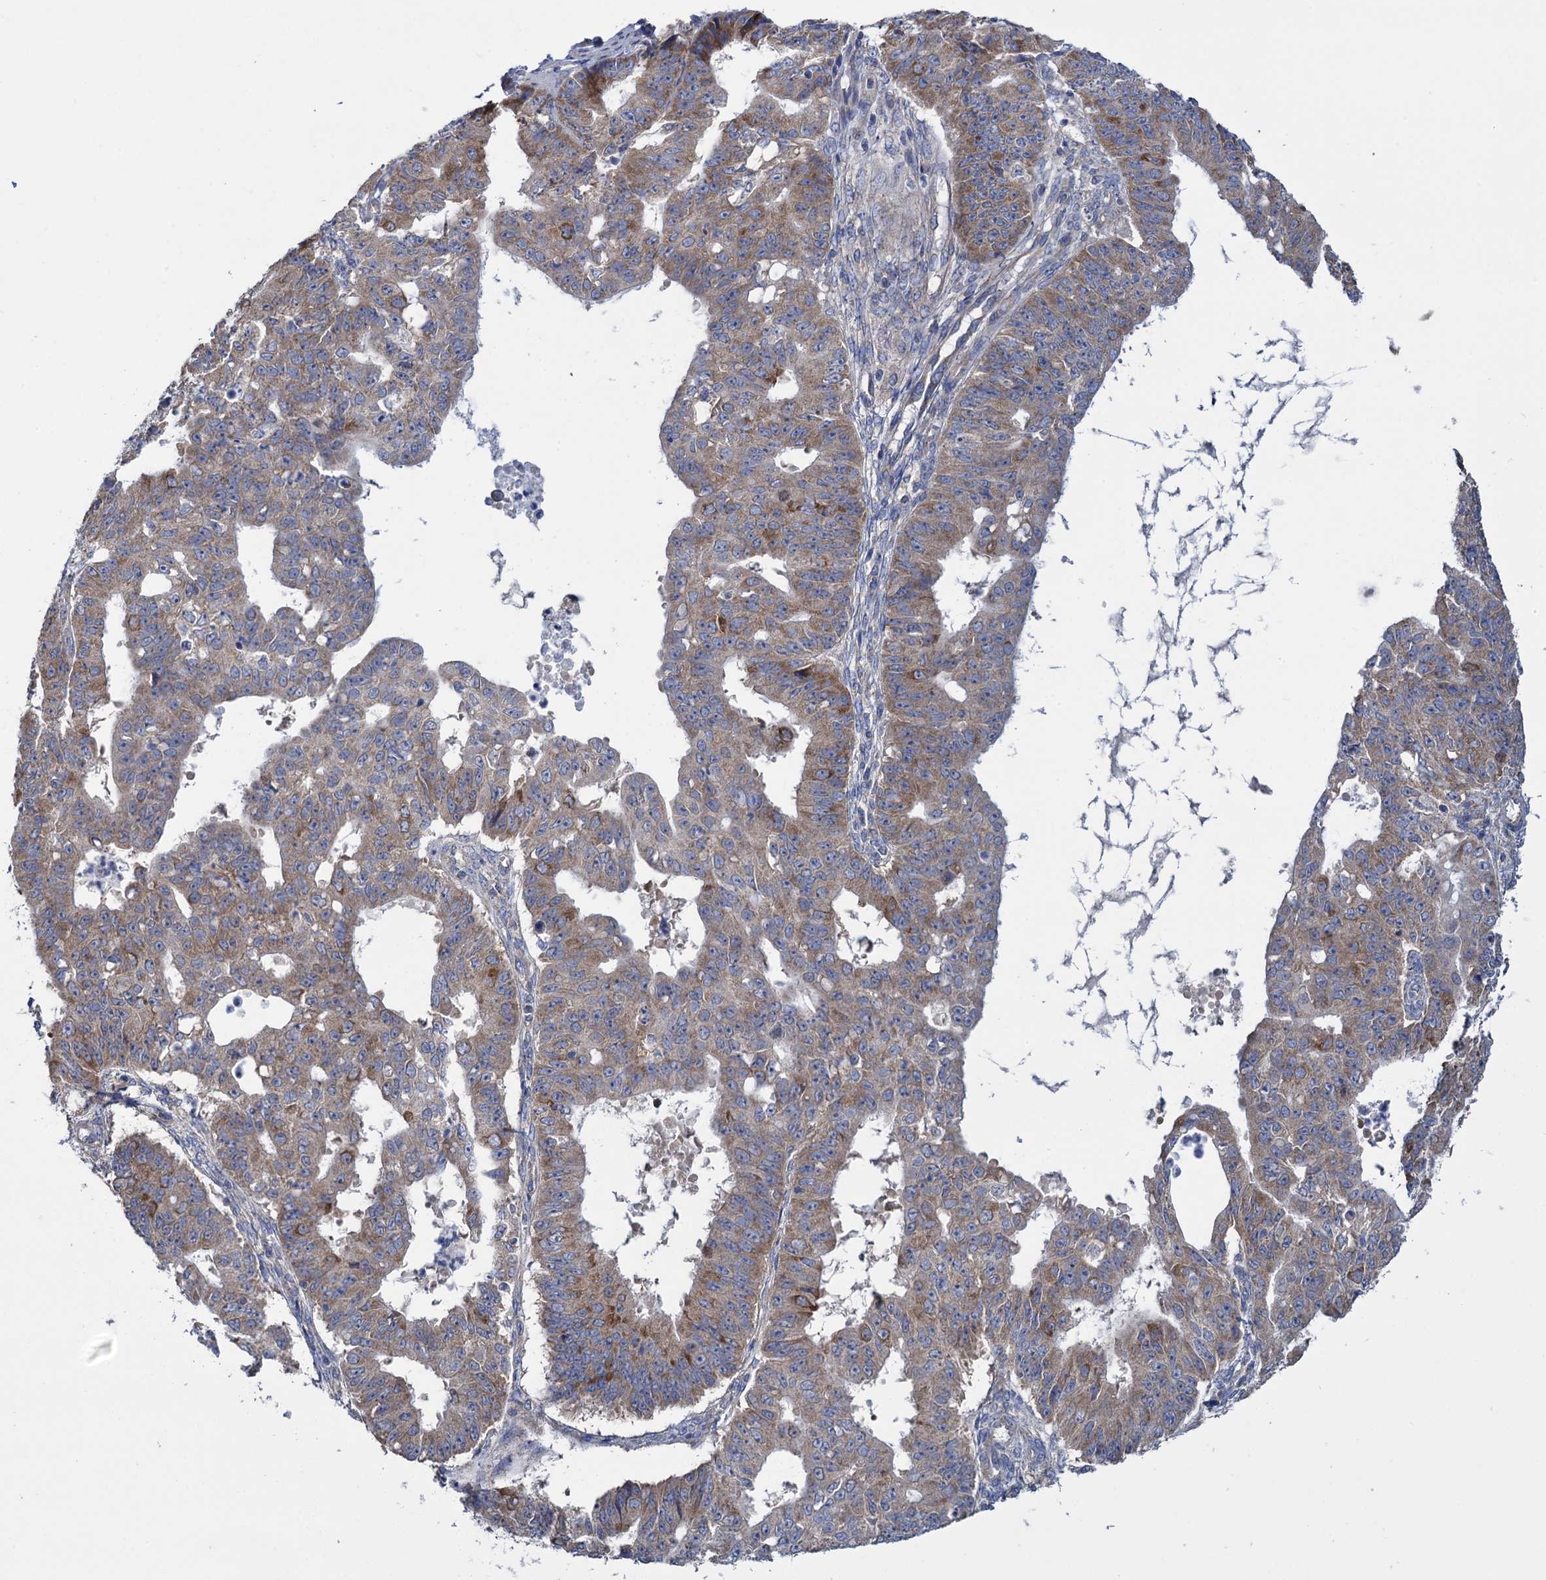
{"staining": {"intensity": "moderate", "quantity": ">75%", "location": "cytoplasmic/membranous"}, "tissue": "ovarian cancer", "cell_type": "Tumor cells", "image_type": "cancer", "snomed": [{"axis": "morphology", "description": "Carcinoma, endometroid"}, {"axis": "topography", "description": "Appendix"}, {"axis": "topography", "description": "Ovary"}], "caption": "Immunohistochemical staining of endometroid carcinoma (ovarian) demonstrates moderate cytoplasmic/membranous protein staining in approximately >75% of tumor cells.", "gene": "GSTM2", "patient": {"sex": "female", "age": 42}}